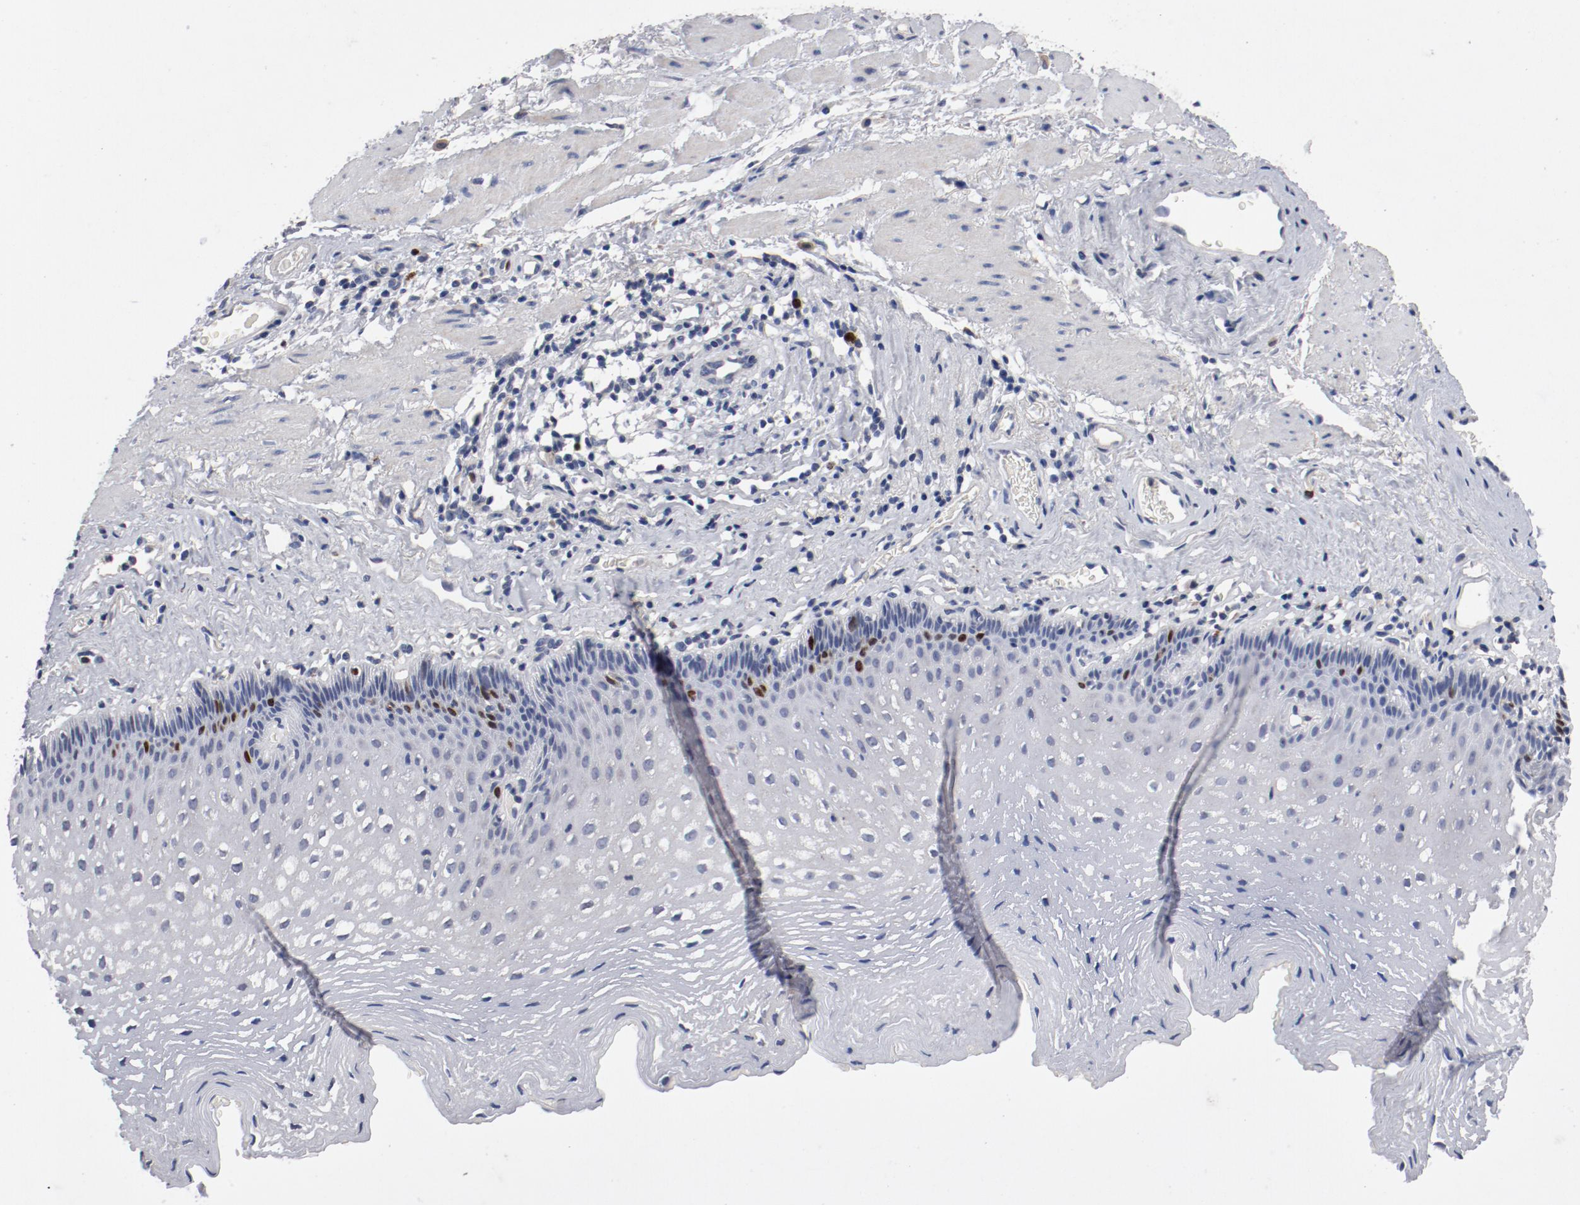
{"staining": {"intensity": "strong", "quantity": "<25%", "location": "nuclear"}, "tissue": "esophagus", "cell_type": "Squamous epithelial cells", "image_type": "normal", "snomed": [{"axis": "morphology", "description": "Normal tissue, NOS"}, {"axis": "topography", "description": "Esophagus"}], "caption": "An IHC histopathology image of unremarkable tissue is shown. Protein staining in brown highlights strong nuclear positivity in esophagus within squamous epithelial cells.", "gene": "BIRC5", "patient": {"sex": "female", "age": 70}}